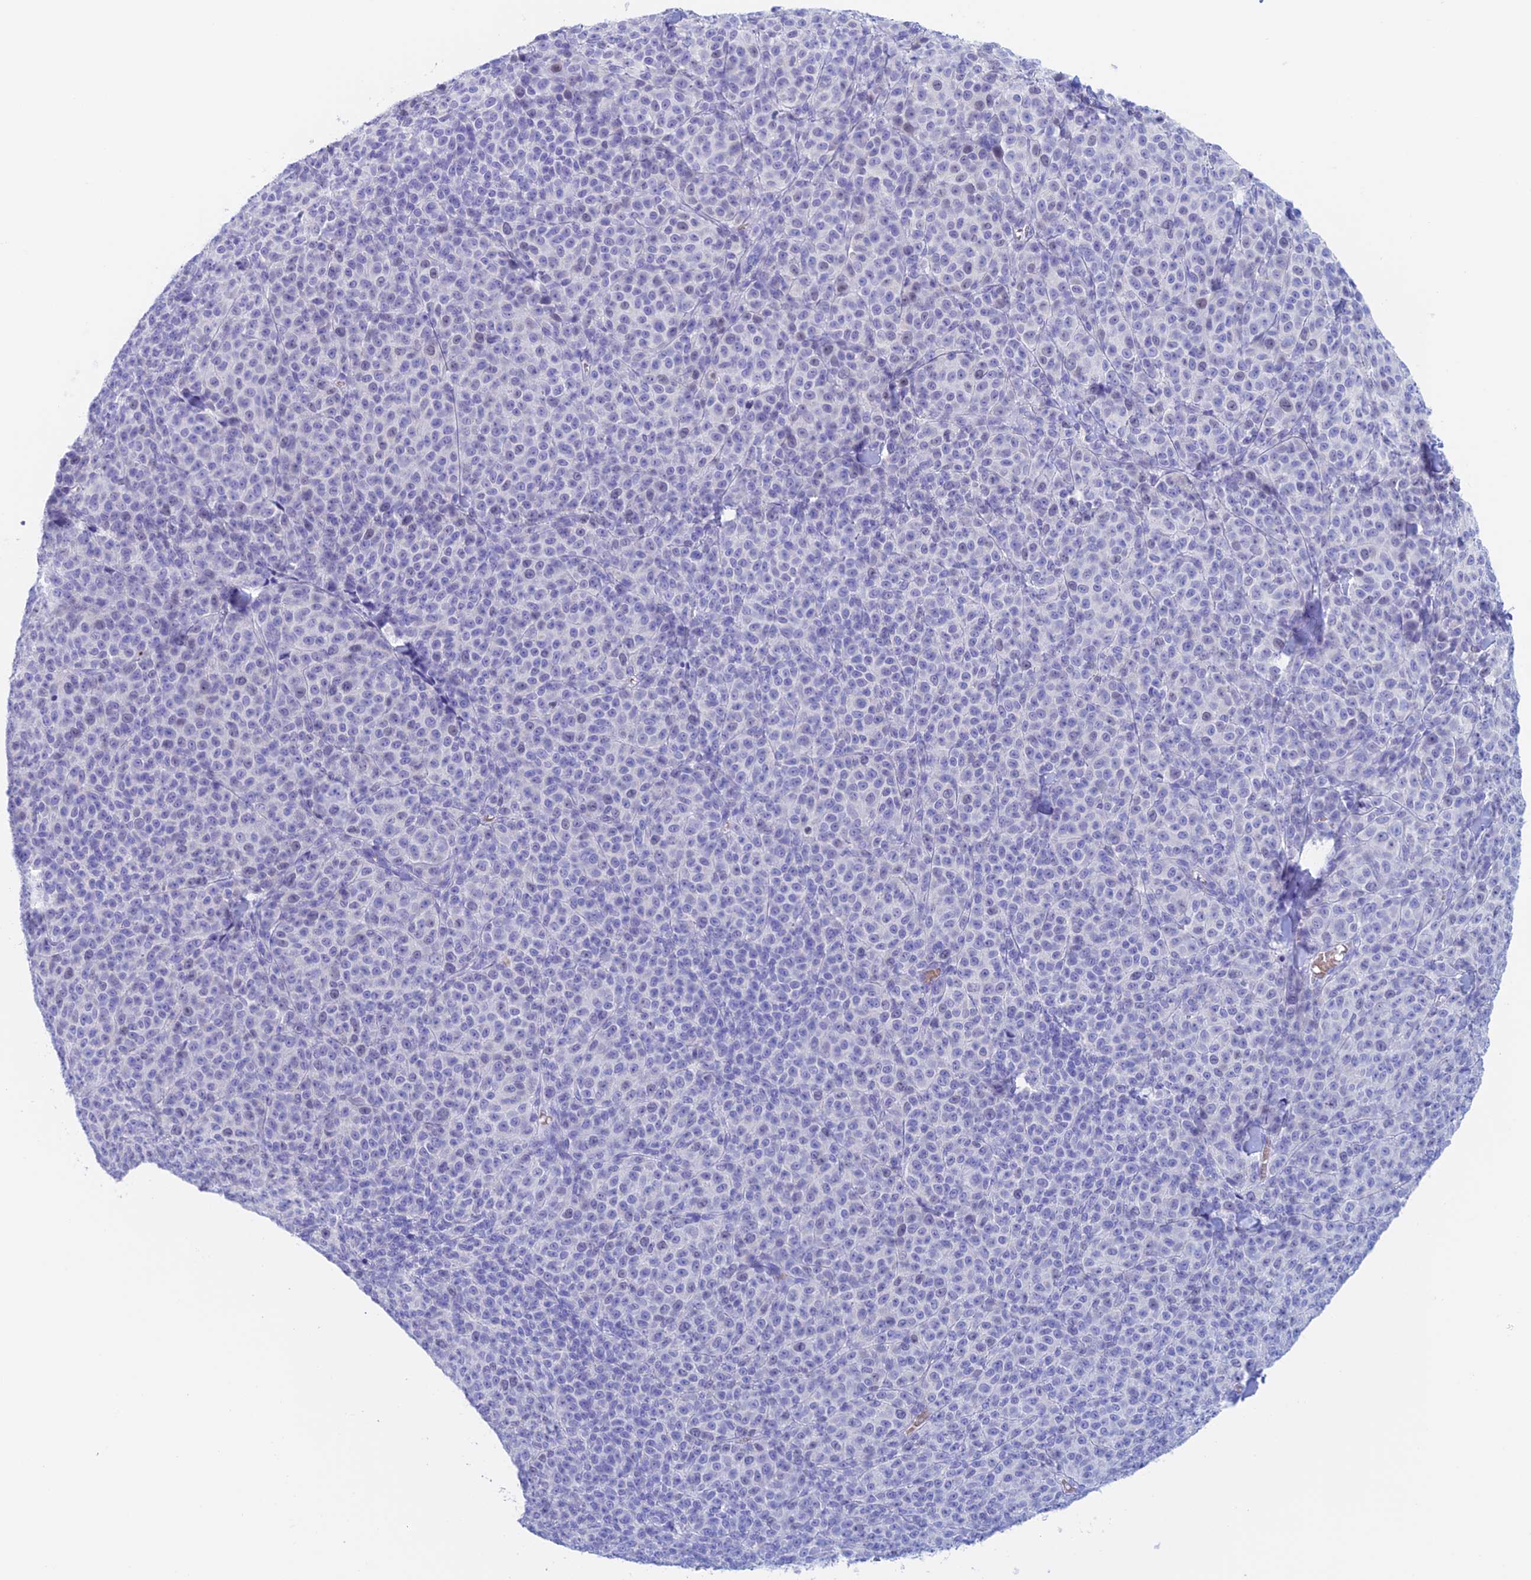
{"staining": {"intensity": "negative", "quantity": "none", "location": "none"}, "tissue": "melanoma", "cell_type": "Tumor cells", "image_type": "cancer", "snomed": [{"axis": "morphology", "description": "Normal tissue, NOS"}, {"axis": "morphology", "description": "Malignant melanoma, NOS"}, {"axis": "topography", "description": "Skin"}], "caption": "An image of malignant melanoma stained for a protein exhibits no brown staining in tumor cells.", "gene": "PSMC3IP", "patient": {"sex": "female", "age": 34}}